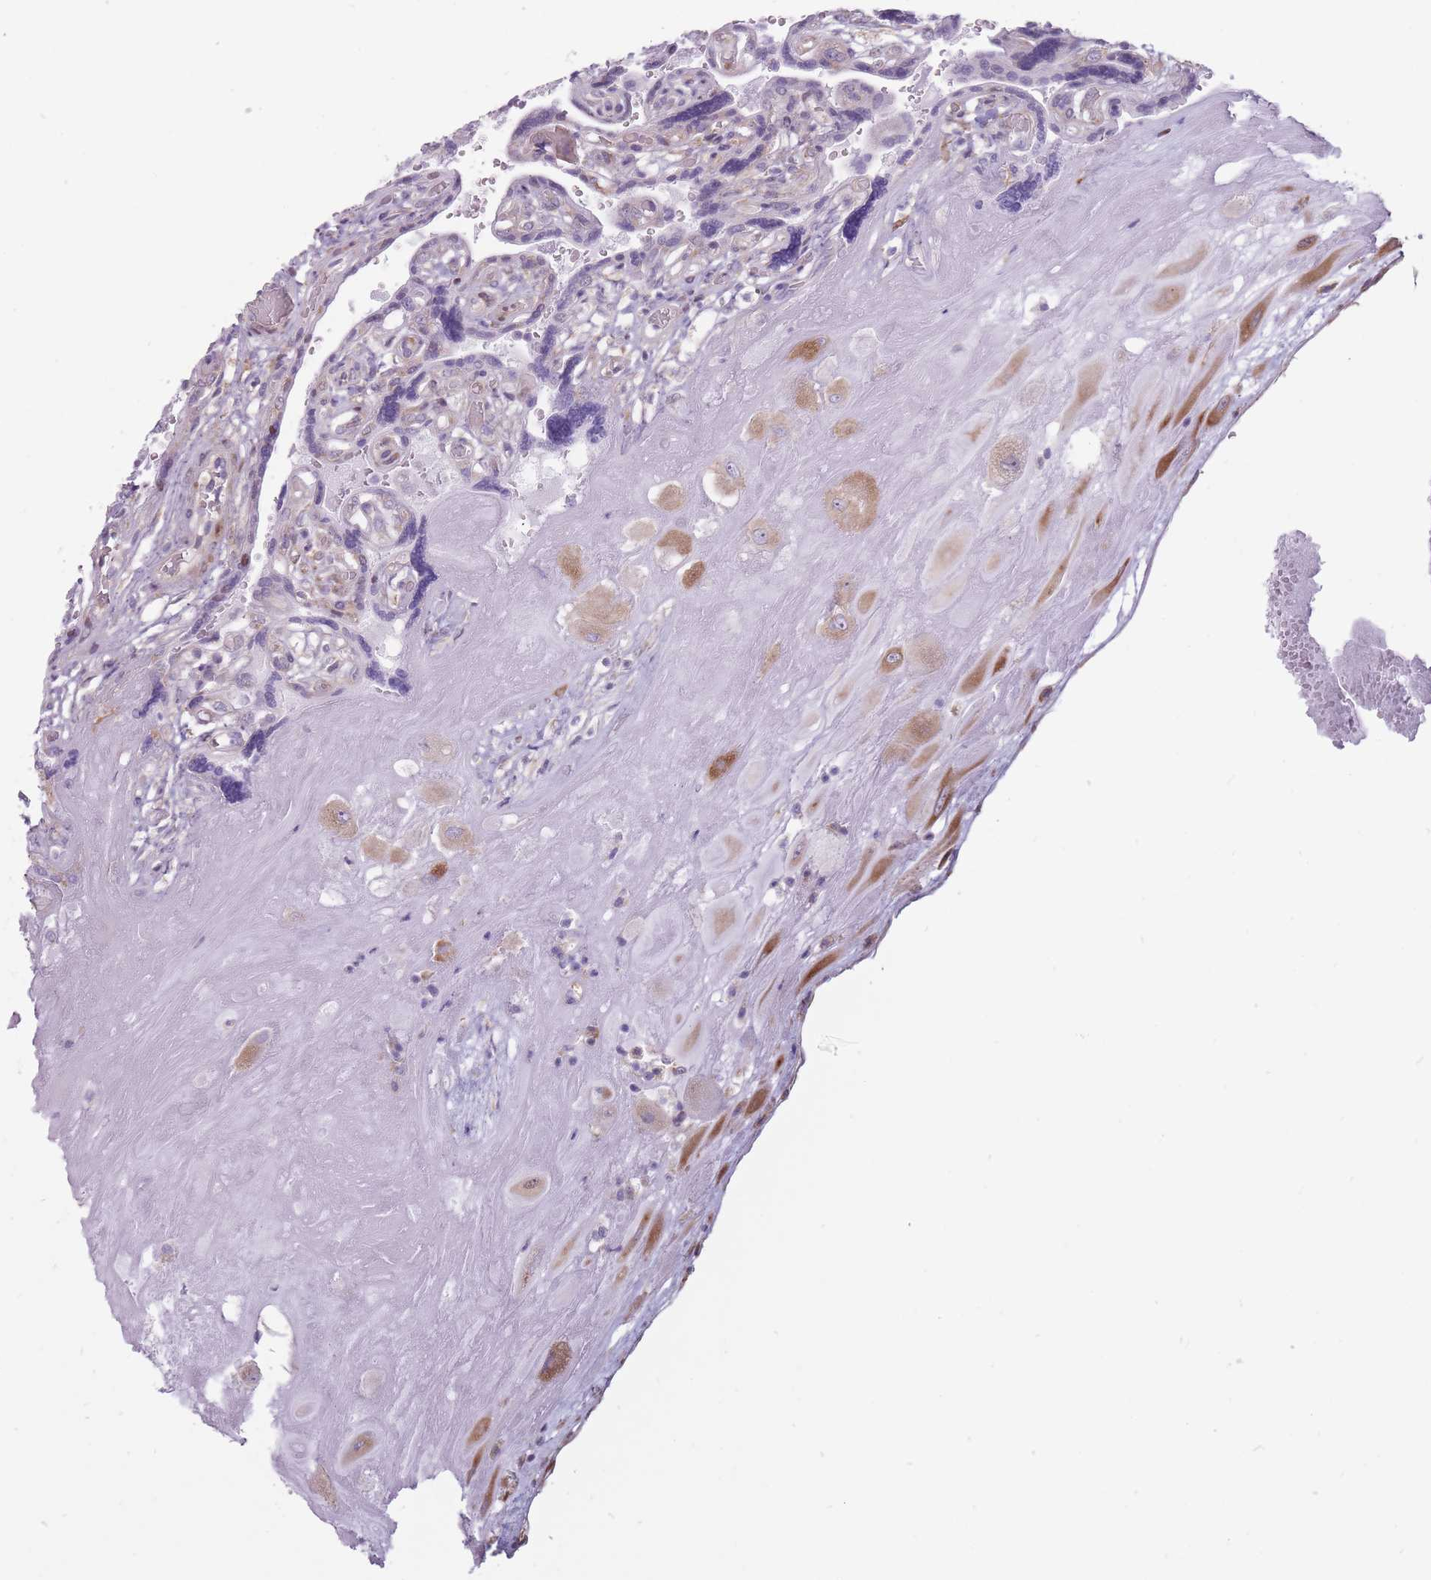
{"staining": {"intensity": "weak", "quantity": "25%-75%", "location": "cytoplasmic/membranous"}, "tissue": "placenta", "cell_type": "Trophoblastic cells", "image_type": "normal", "snomed": [{"axis": "morphology", "description": "Normal tissue, NOS"}, {"axis": "topography", "description": "Placenta"}], "caption": "Protein staining by immunohistochemistry reveals weak cytoplasmic/membranous positivity in about 25%-75% of trophoblastic cells in benign placenta.", "gene": "RPL18", "patient": {"sex": "female", "age": 32}}